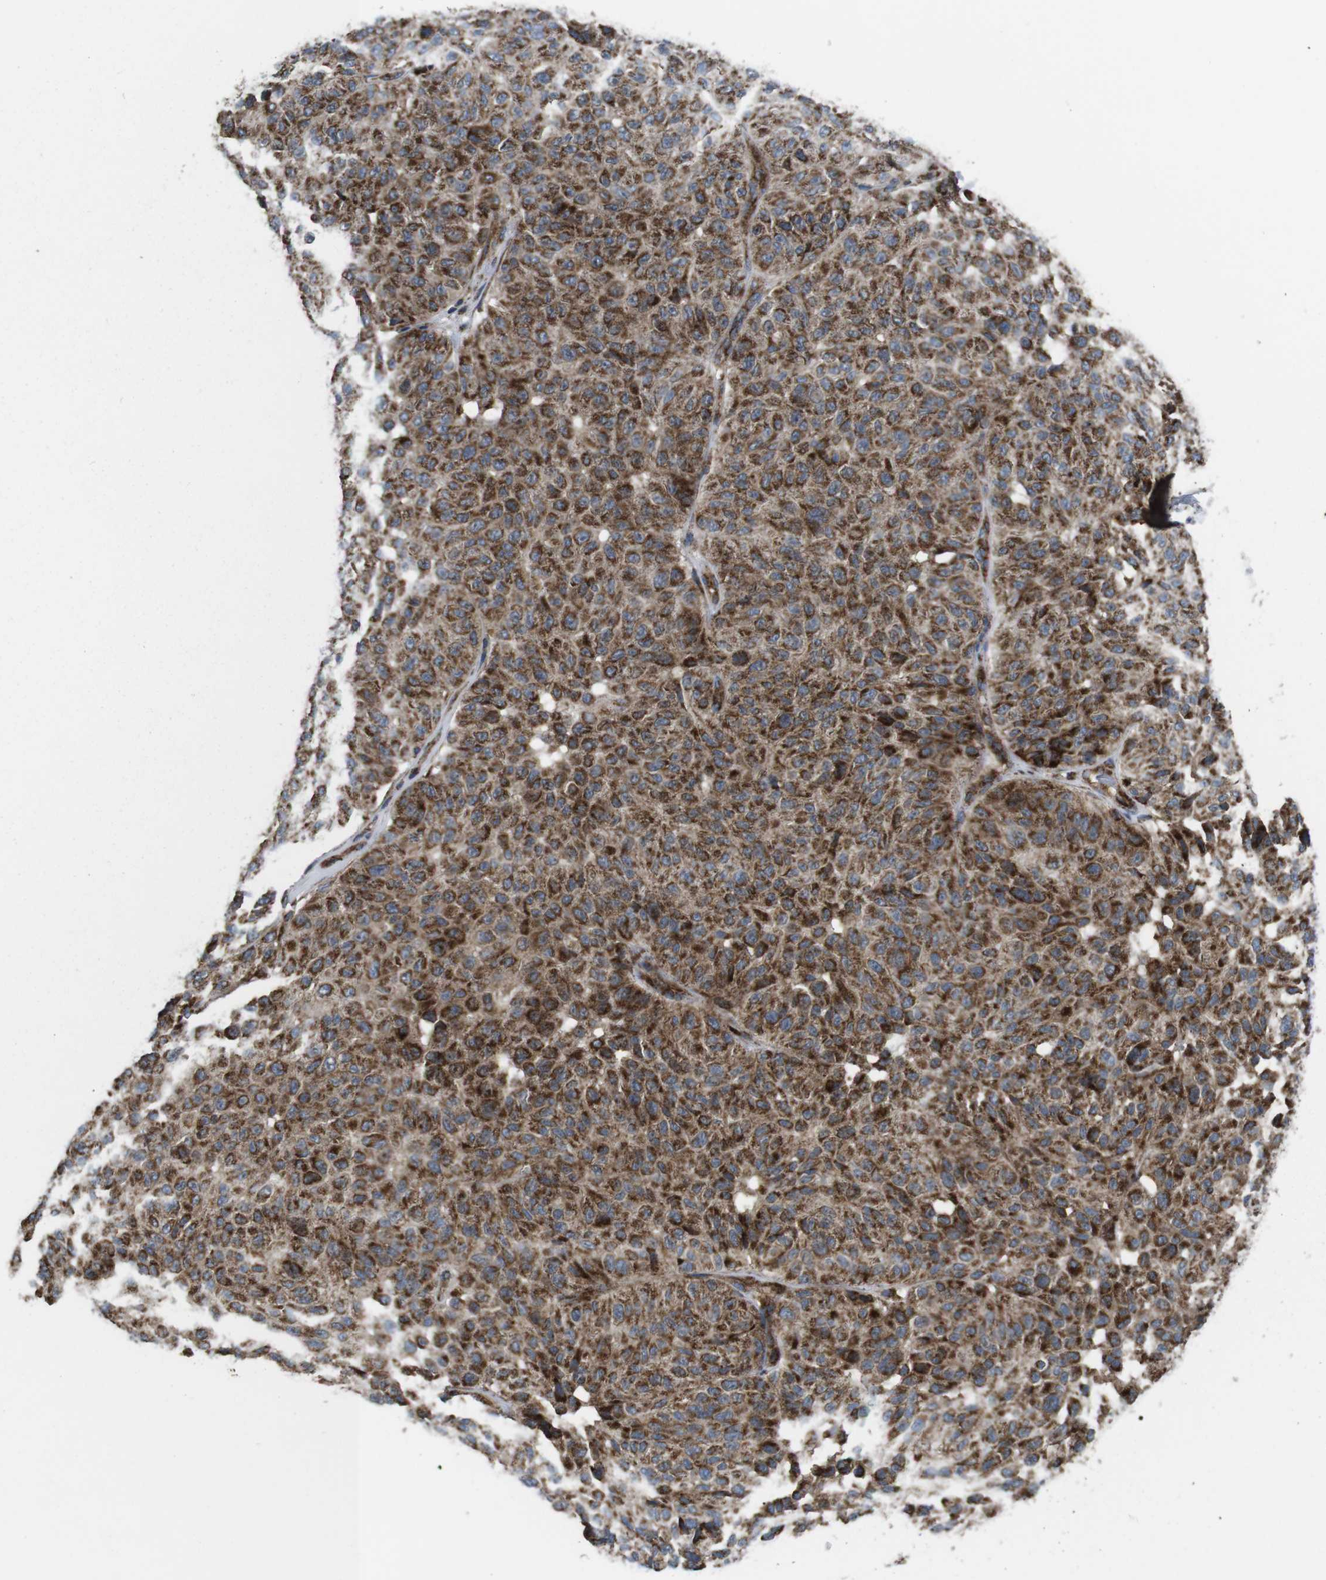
{"staining": {"intensity": "strong", "quantity": "25%-75%", "location": "cytoplasmic/membranous"}, "tissue": "melanoma", "cell_type": "Tumor cells", "image_type": "cancer", "snomed": [{"axis": "morphology", "description": "Malignant melanoma, NOS"}, {"axis": "topography", "description": "Skin"}], "caption": "The immunohistochemical stain highlights strong cytoplasmic/membranous expression in tumor cells of malignant melanoma tissue.", "gene": "HK1", "patient": {"sex": "female", "age": 46}}